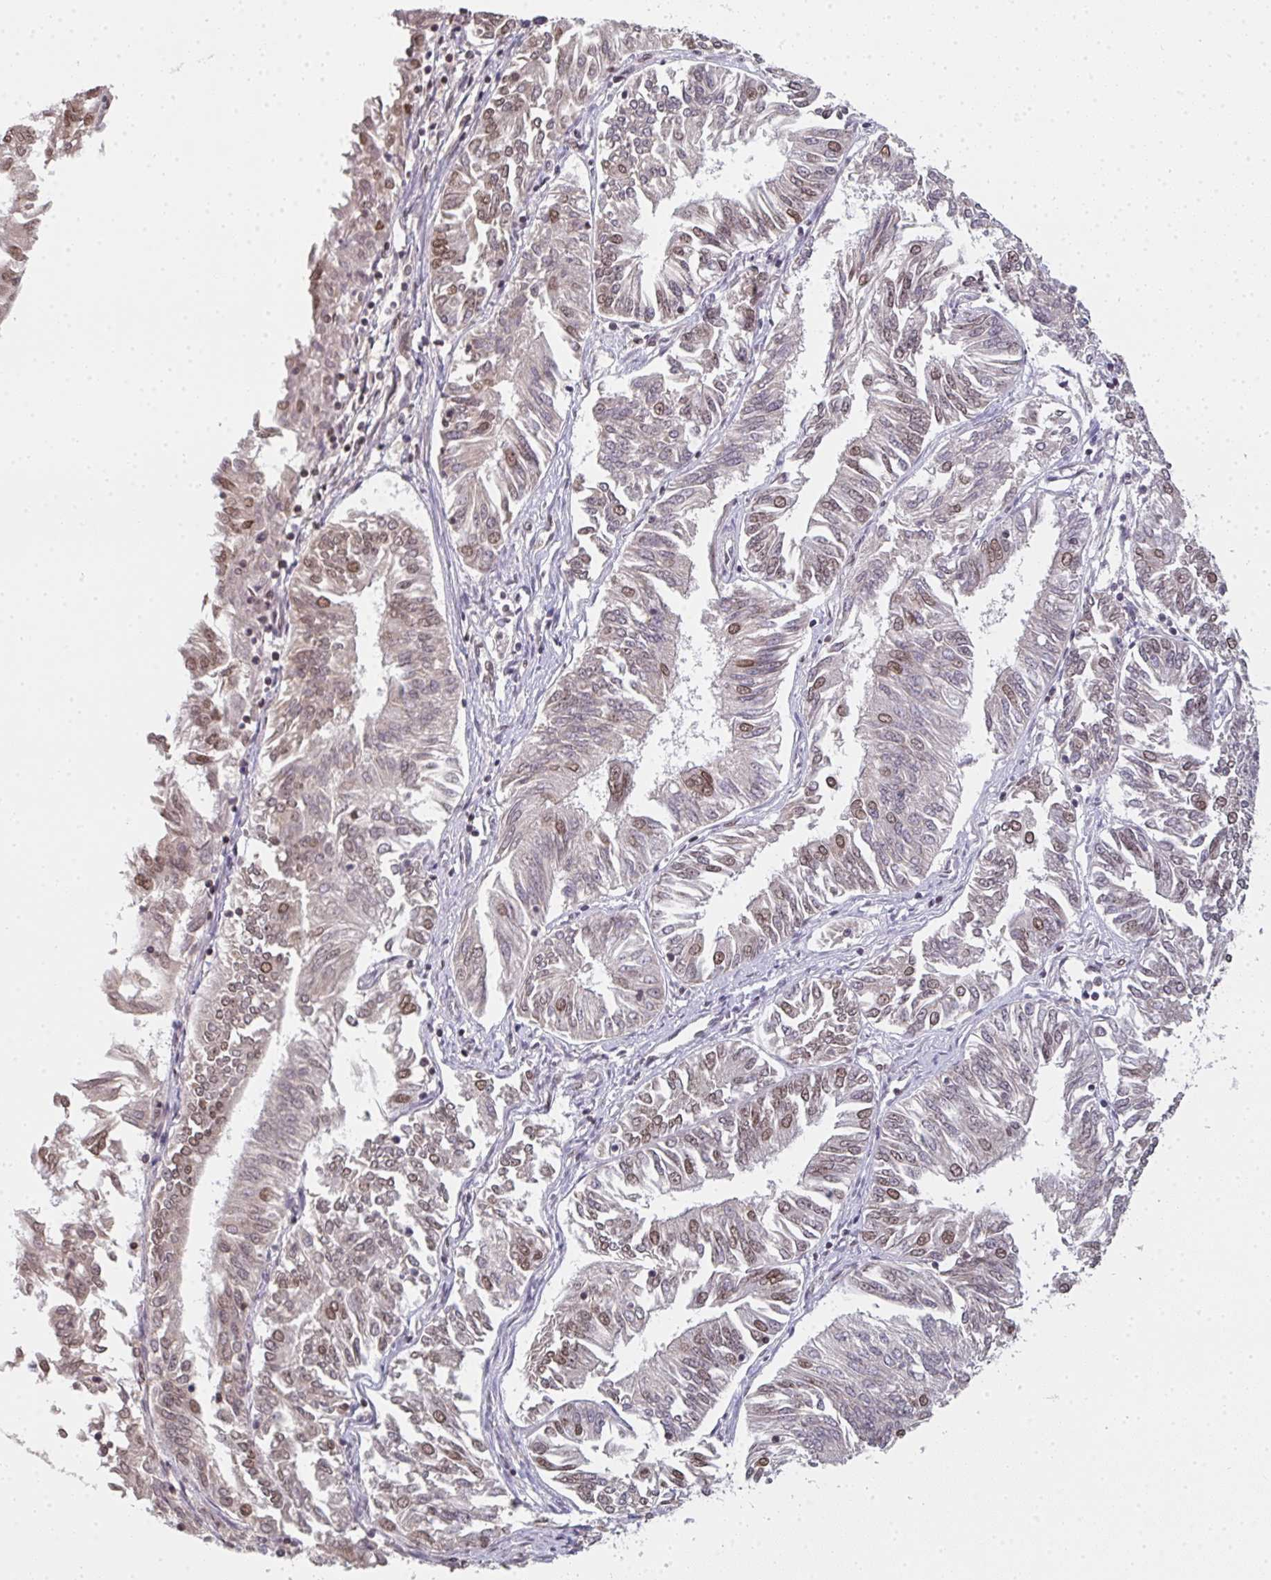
{"staining": {"intensity": "moderate", "quantity": "25%-75%", "location": "nuclear"}, "tissue": "endometrial cancer", "cell_type": "Tumor cells", "image_type": "cancer", "snomed": [{"axis": "morphology", "description": "Adenocarcinoma, NOS"}, {"axis": "topography", "description": "Endometrium"}], "caption": "Endometrial cancer stained with a brown dye displays moderate nuclear positive positivity in approximately 25%-75% of tumor cells.", "gene": "DKC1", "patient": {"sex": "female", "age": 58}}